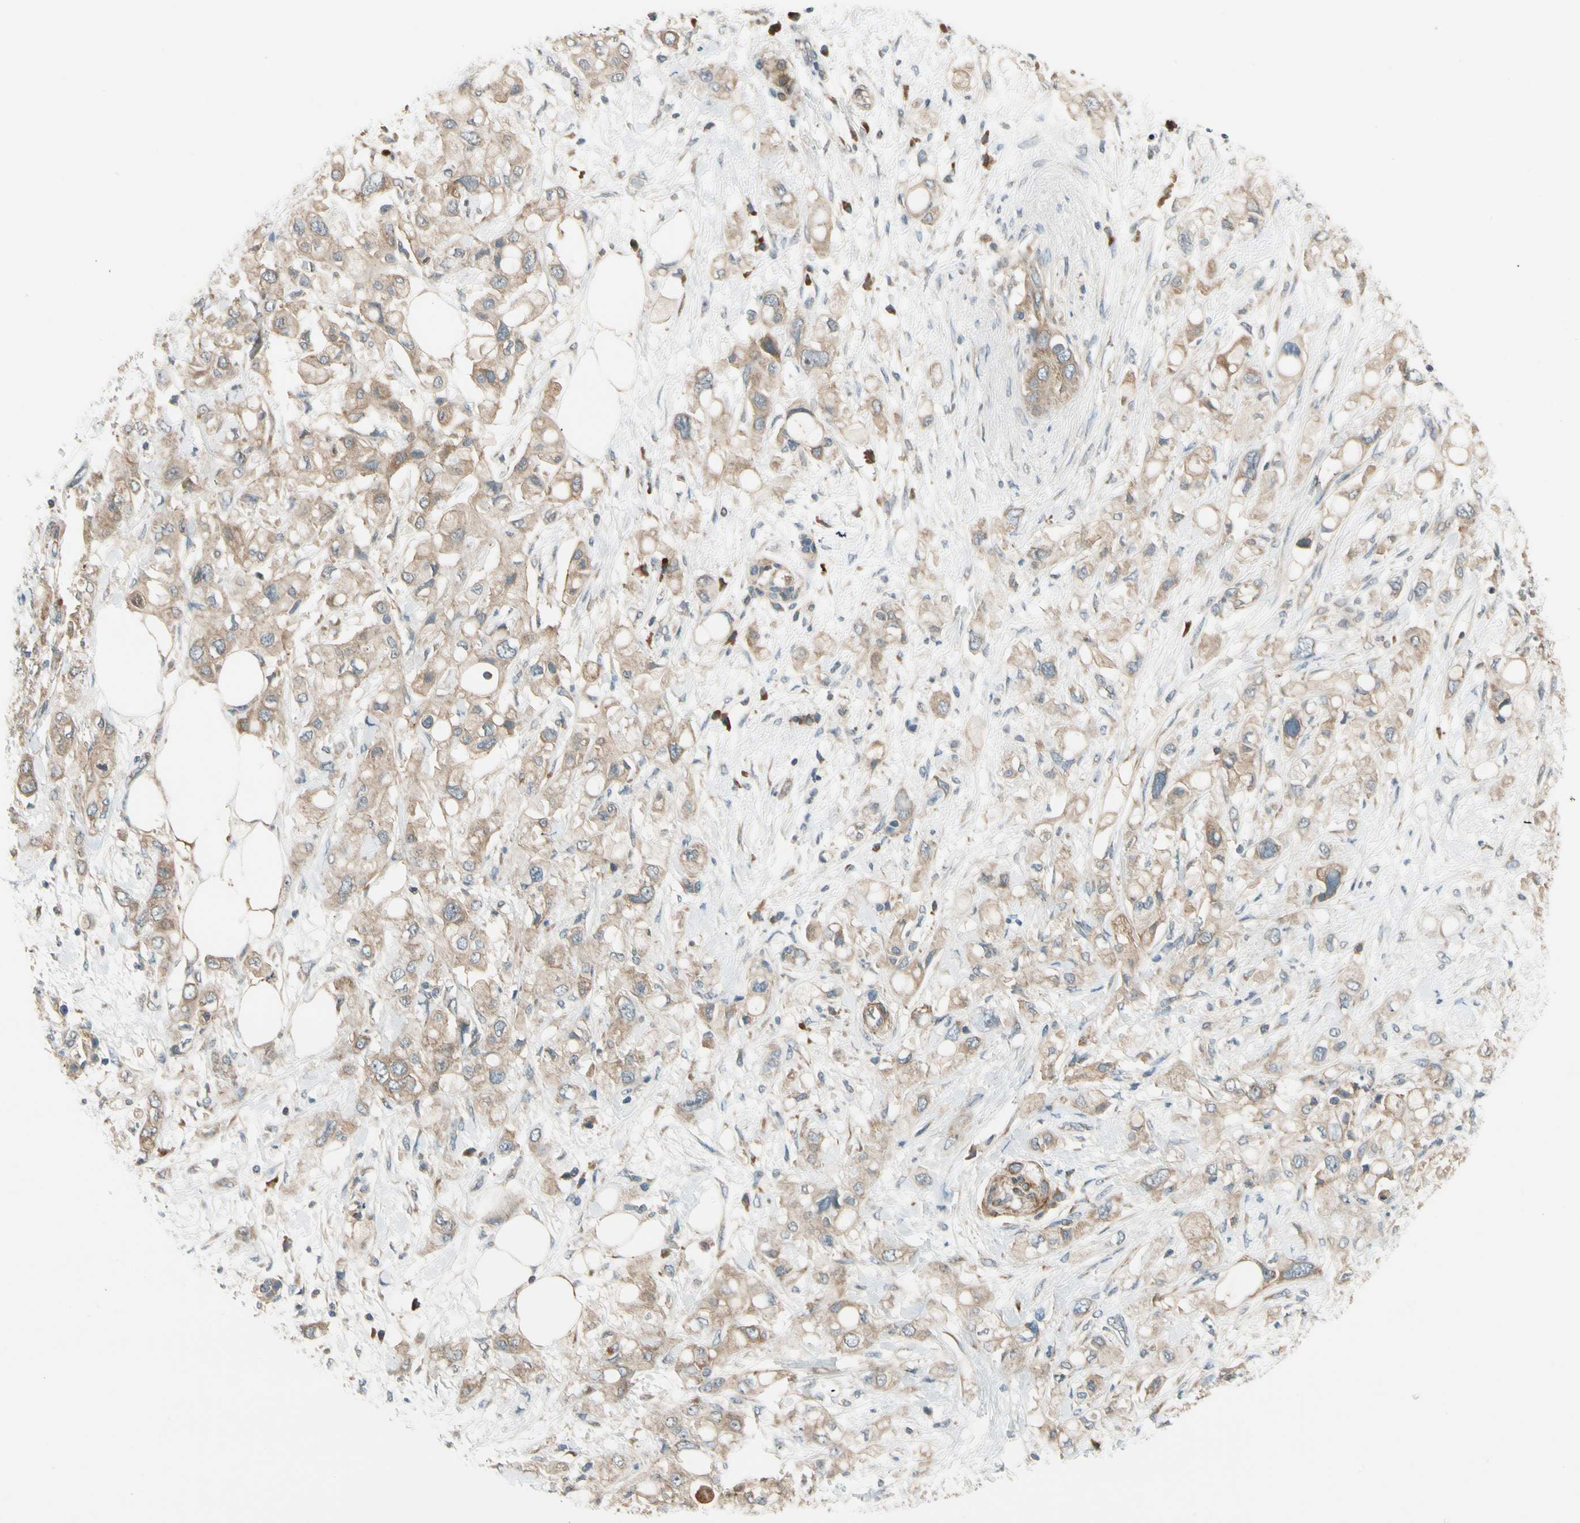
{"staining": {"intensity": "weak", "quantity": ">75%", "location": "cytoplasmic/membranous"}, "tissue": "pancreatic cancer", "cell_type": "Tumor cells", "image_type": "cancer", "snomed": [{"axis": "morphology", "description": "Adenocarcinoma, NOS"}, {"axis": "topography", "description": "Pancreas"}], "caption": "The histopathology image displays immunohistochemical staining of adenocarcinoma (pancreatic). There is weak cytoplasmic/membranous expression is present in approximately >75% of tumor cells. (DAB (3,3'-diaminobenzidine) IHC, brown staining for protein, blue staining for nuclei).", "gene": "MST1R", "patient": {"sex": "female", "age": 56}}